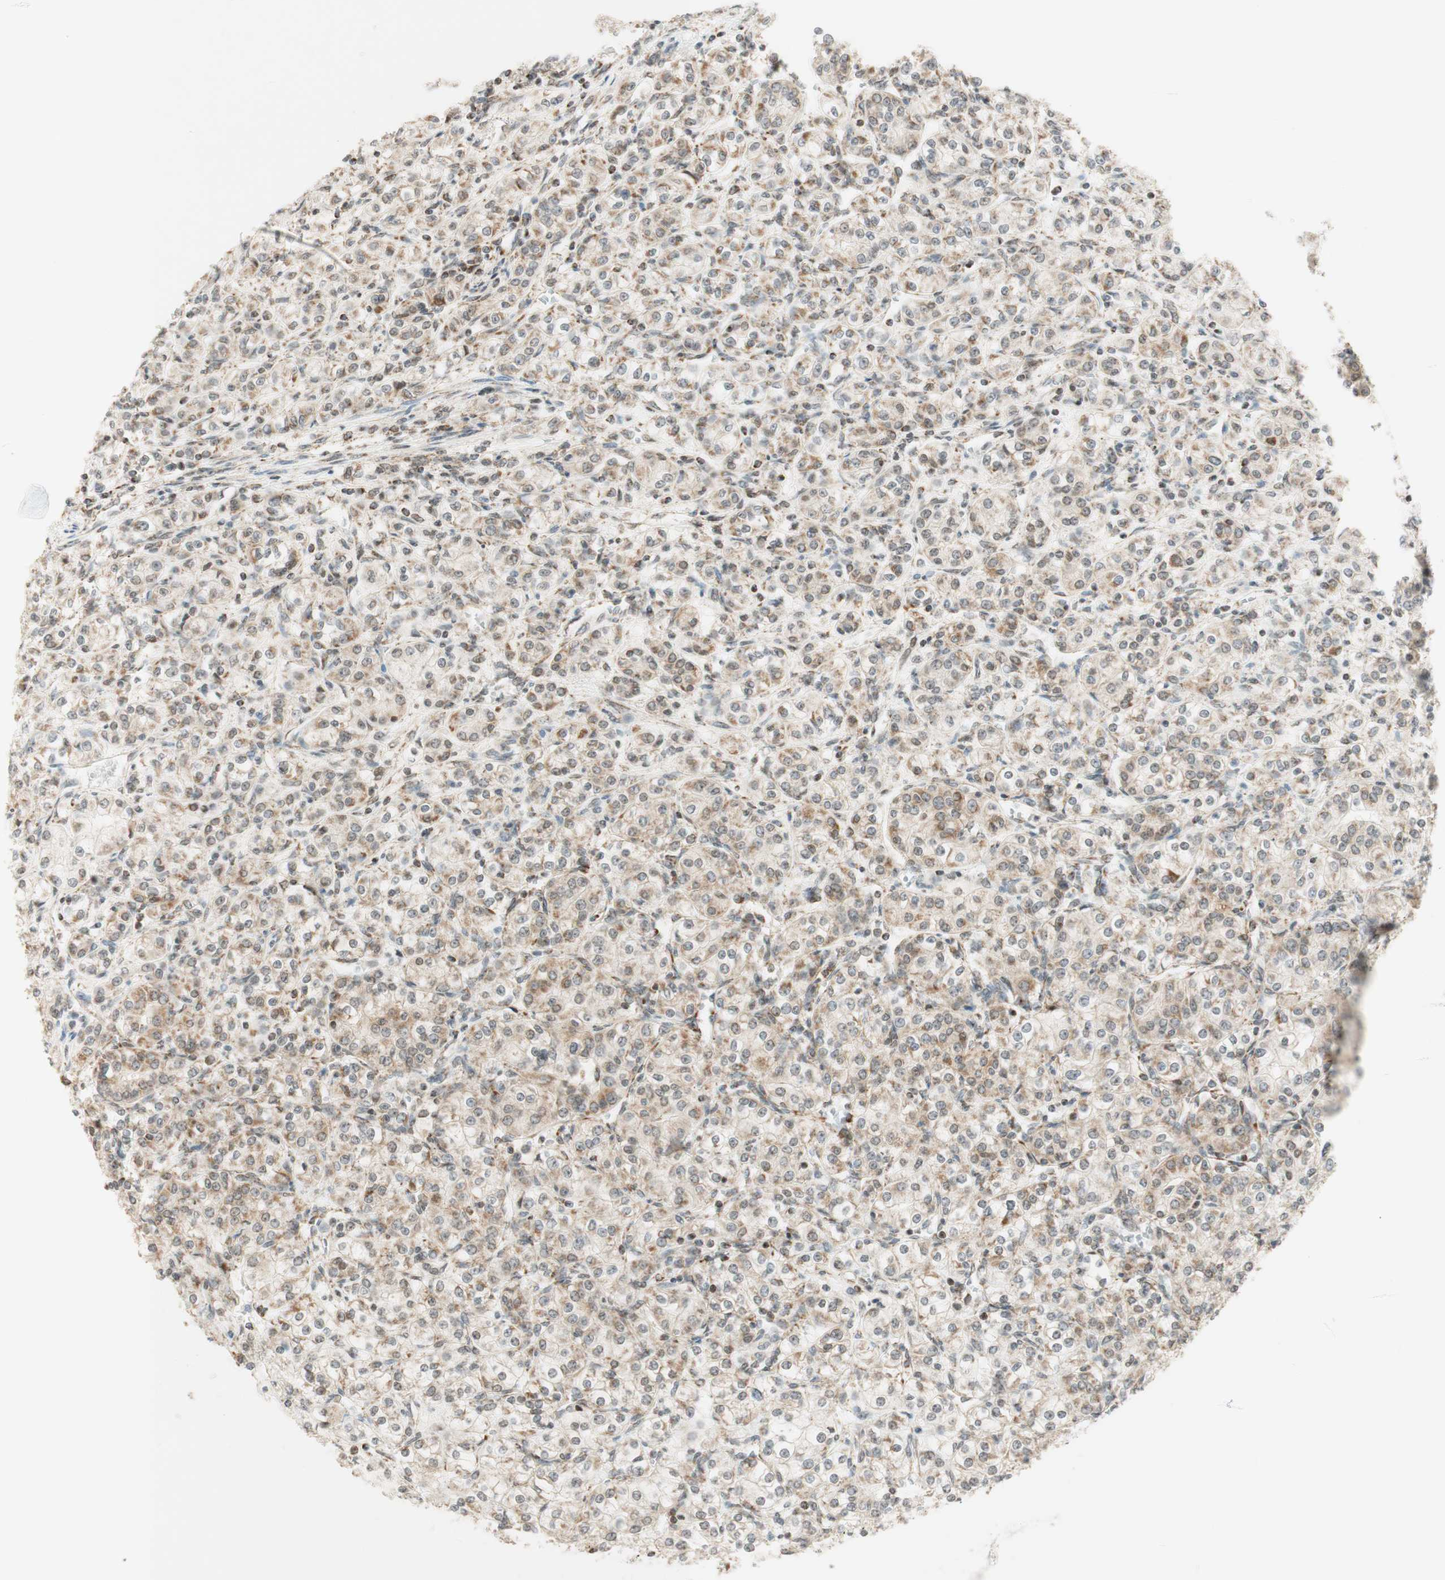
{"staining": {"intensity": "weak", "quantity": "25%-75%", "location": "cytoplasmic/membranous"}, "tissue": "renal cancer", "cell_type": "Tumor cells", "image_type": "cancer", "snomed": [{"axis": "morphology", "description": "Adenocarcinoma, NOS"}, {"axis": "topography", "description": "Kidney"}], "caption": "Protein analysis of renal cancer (adenocarcinoma) tissue shows weak cytoplasmic/membranous expression in about 25%-75% of tumor cells.", "gene": "ZNF782", "patient": {"sex": "male", "age": 77}}